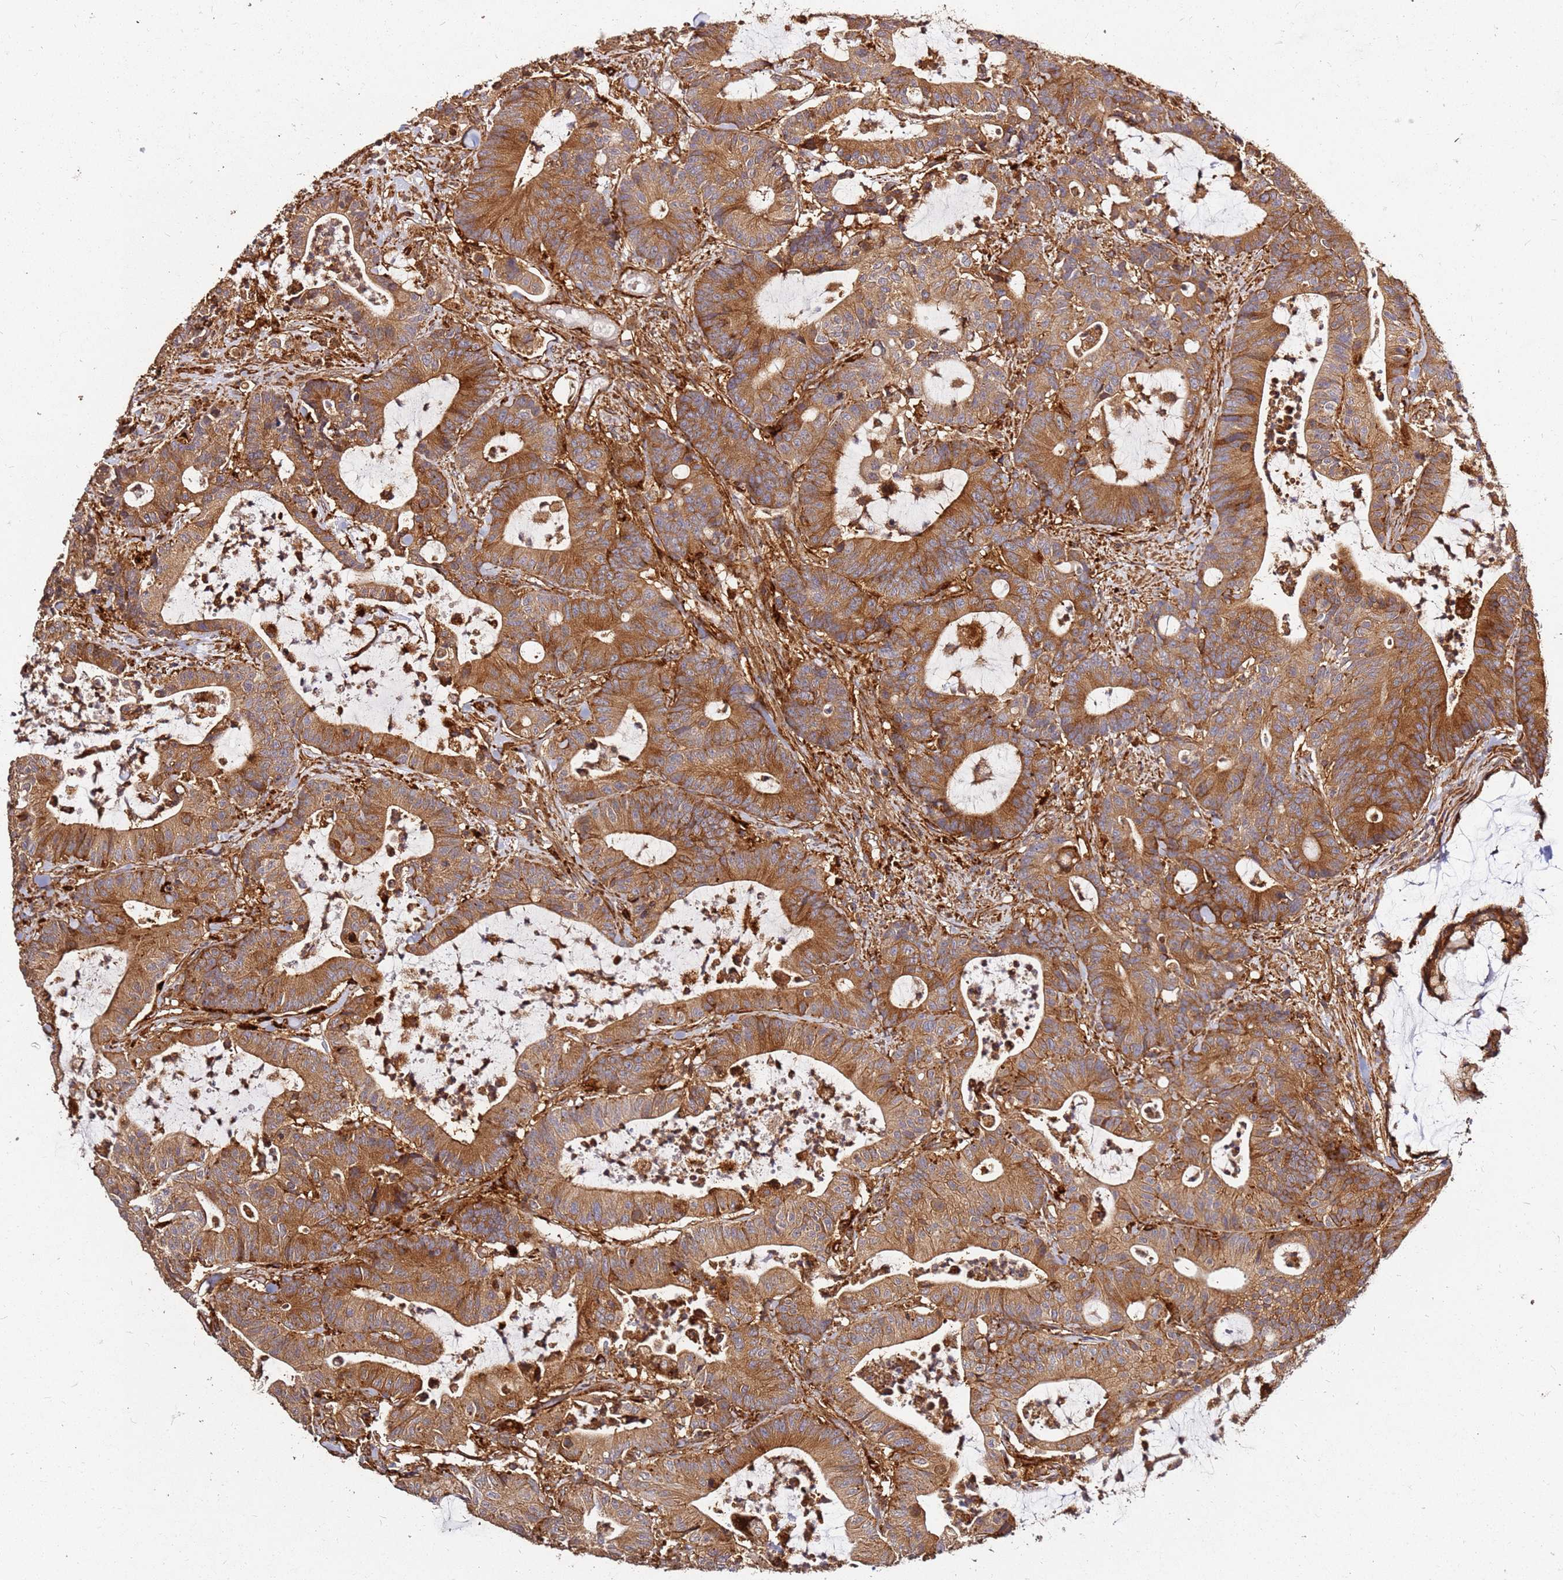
{"staining": {"intensity": "strong", "quantity": ">75%", "location": "cytoplasmic/membranous"}, "tissue": "colorectal cancer", "cell_type": "Tumor cells", "image_type": "cancer", "snomed": [{"axis": "morphology", "description": "Adenocarcinoma, NOS"}, {"axis": "topography", "description": "Colon"}], "caption": "Tumor cells demonstrate strong cytoplasmic/membranous staining in about >75% of cells in colorectal cancer.", "gene": "DVL3", "patient": {"sex": "female", "age": 84}}